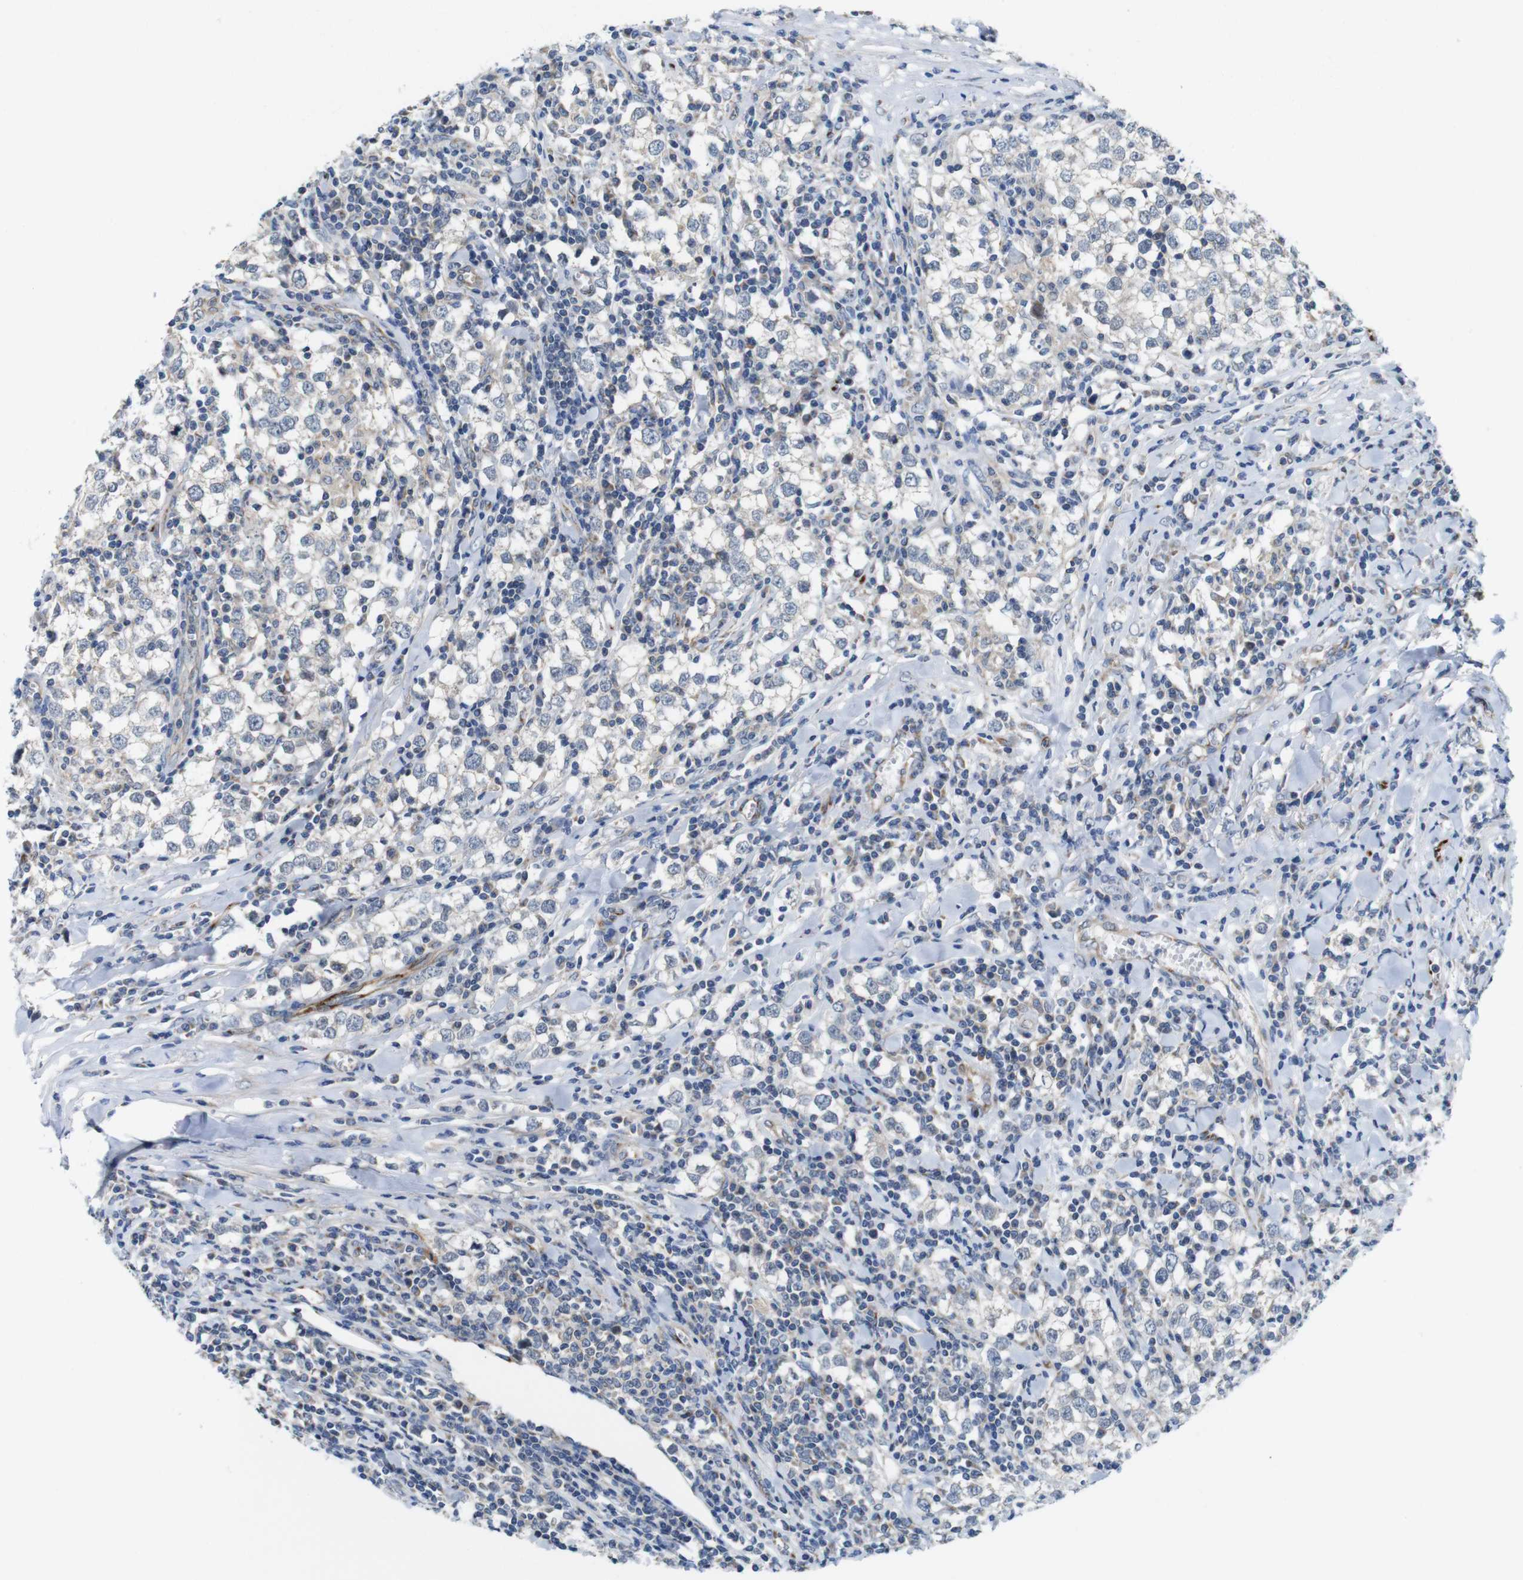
{"staining": {"intensity": "weak", "quantity": "25%-75%", "location": "cytoplasmic/membranous"}, "tissue": "testis cancer", "cell_type": "Tumor cells", "image_type": "cancer", "snomed": [{"axis": "morphology", "description": "Seminoma, NOS"}, {"axis": "morphology", "description": "Carcinoma, Embryonal, NOS"}, {"axis": "topography", "description": "Testis"}], "caption": "Approximately 25%-75% of tumor cells in testis embryonal carcinoma demonstrate weak cytoplasmic/membranous protein expression as visualized by brown immunohistochemical staining.", "gene": "EFCAB14", "patient": {"sex": "male", "age": 36}}